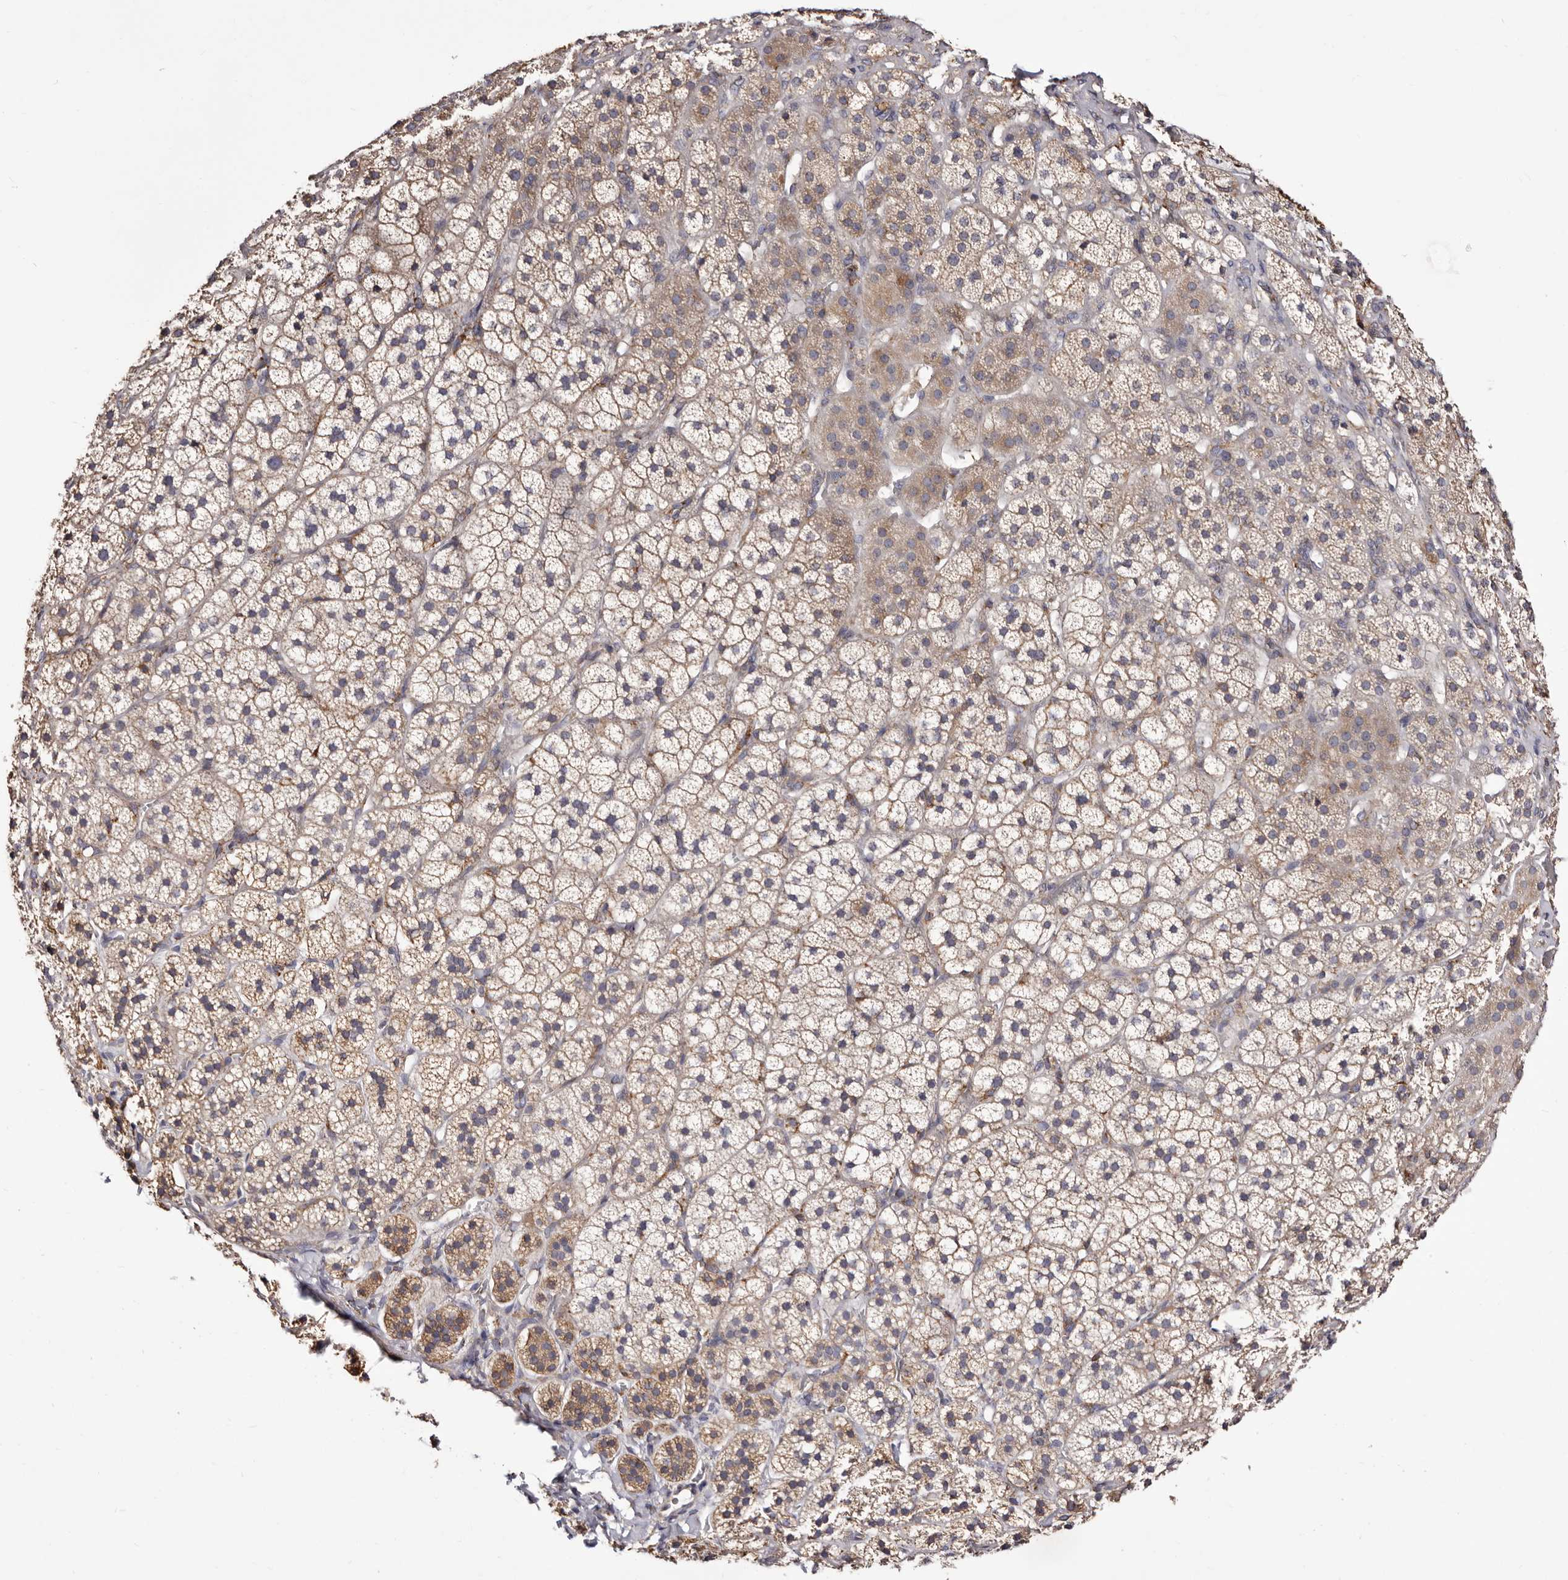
{"staining": {"intensity": "moderate", "quantity": "25%-75%", "location": "cytoplasmic/membranous"}, "tissue": "adrenal gland", "cell_type": "Glandular cells", "image_type": "normal", "snomed": [{"axis": "morphology", "description": "Normal tissue, NOS"}, {"axis": "topography", "description": "Adrenal gland"}], "caption": "A micrograph showing moderate cytoplasmic/membranous staining in about 25%-75% of glandular cells in unremarkable adrenal gland, as visualized by brown immunohistochemical staining.", "gene": "ACBD6", "patient": {"sex": "female", "age": 44}}